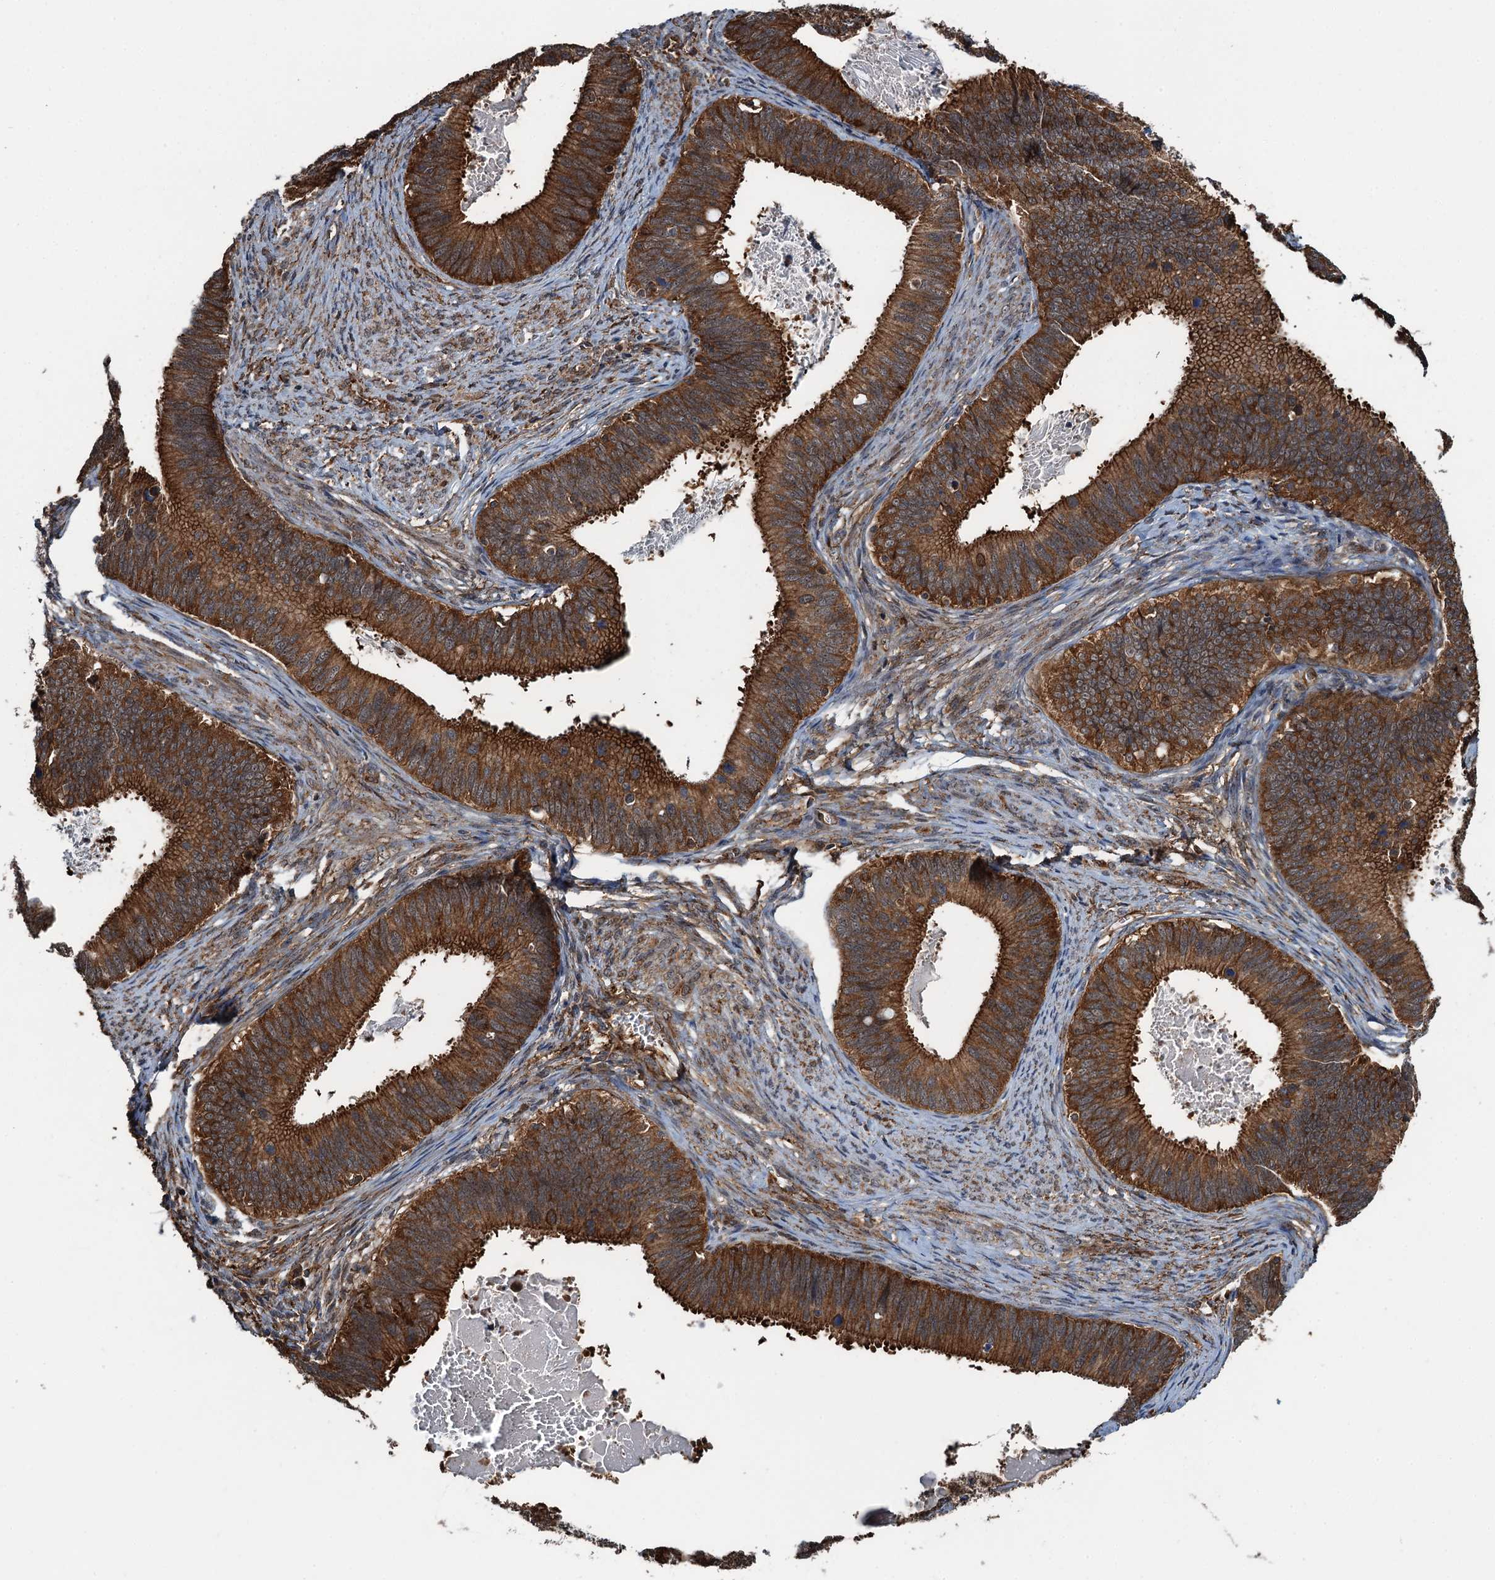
{"staining": {"intensity": "strong", "quantity": ">75%", "location": "cytoplasmic/membranous"}, "tissue": "cervical cancer", "cell_type": "Tumor cells", "image_type": "cancer", "snomed": [{"axis": "morphology", "description": "Adenocarcinoma, NOS"}, {"axis": "topography", "description": "Cervix"}], "caption": "Tumor cells show high levels of strong cytoplasmic/membranous staining in approximately >75% of cells in human cervical adenocarcinoma. Nuclei are stained in blue.", "gene": "WHAMM", "patient": {"sex": "female", "age": 42}}